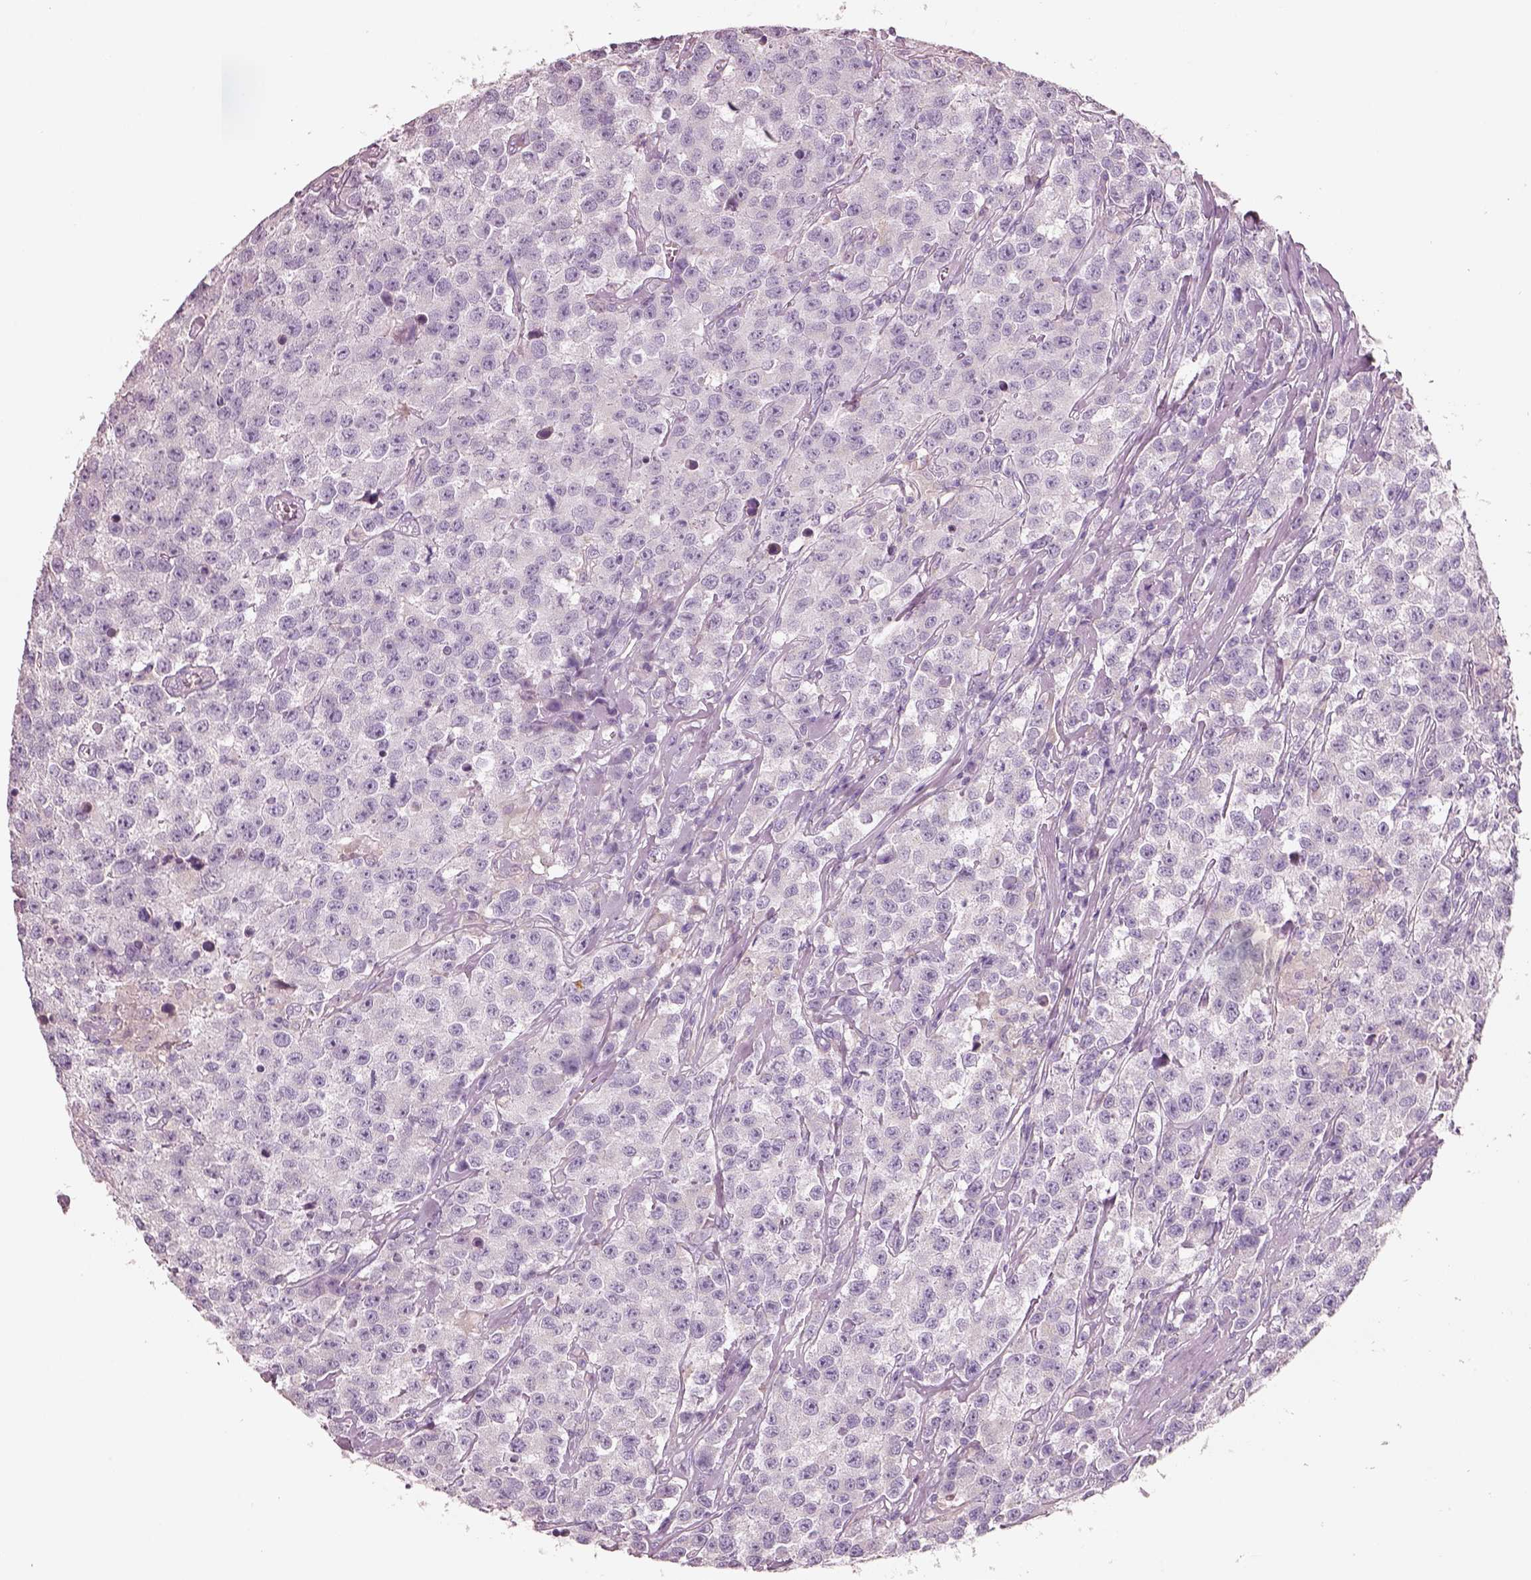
{"staining": {"intensity": "negative", "quantity": "none", "location": "none"}, "tissue": "testis cancer", "cell_type": "Tumor cells", "image_type": "cancer", "snomed": [{"axis": "morphology", "description": "Seminoma, NOS"}, {"axis": "topography", "description": "Testis"}], "caption": "This is a micrograph of immunohistochemistry (IHC) staining of seminoma (testis), which shows no staining in tumor cells.", "gene": "PNOC", "patient": {"sex": "male", "age": 59}}